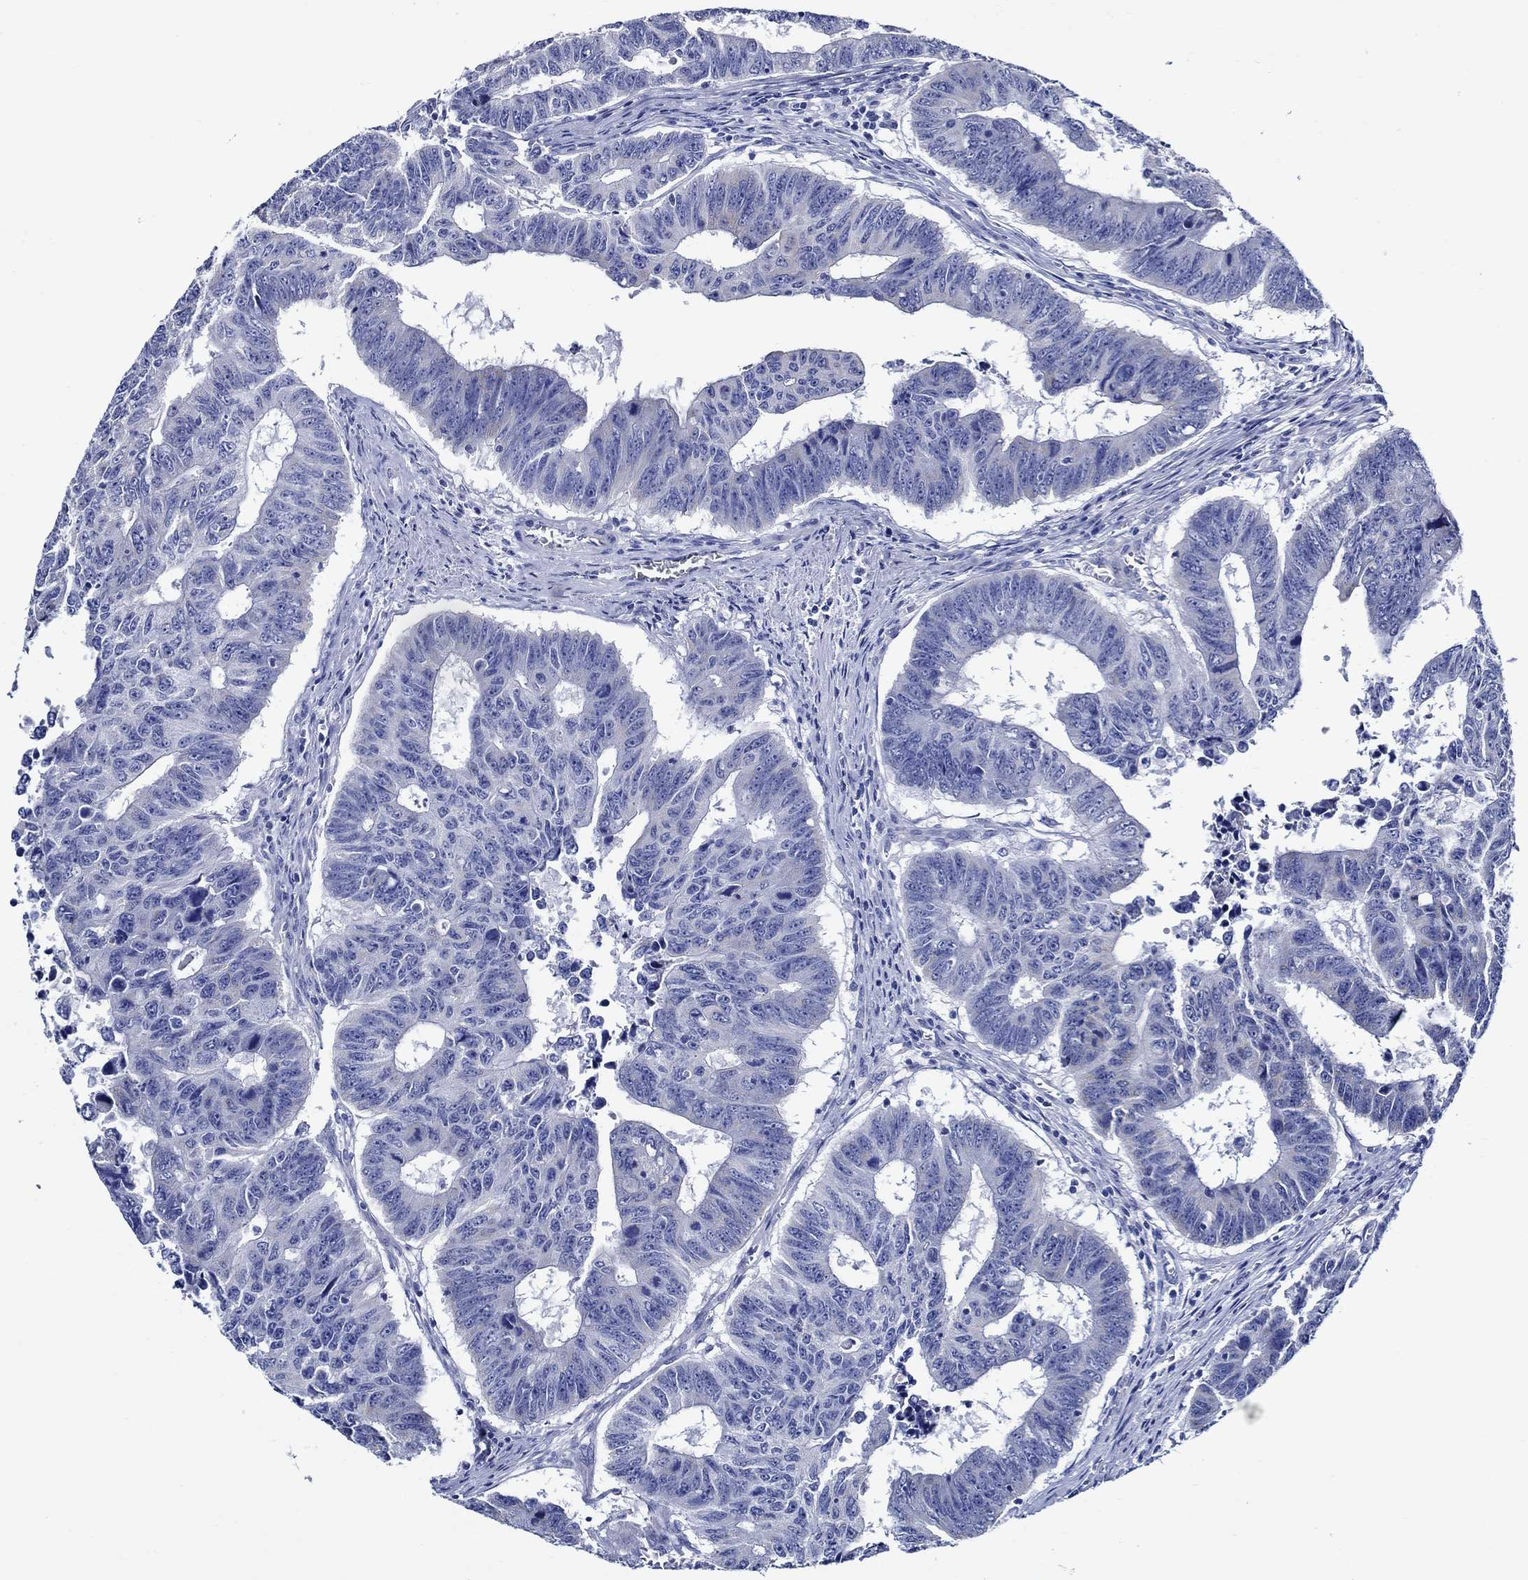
{"staining": {"intensity": "negative", "quantity": "none", "location": "none"}, "tissue": "colorectal cancer", "cell_type": "Tumor cells", "image_type": "cancer", "snomed": [{"axis": "morphology", "description": "Adenocarcinoma, NOS"}, {"axis": "topography", "description": "Appendix"}, {"axis": "topography", "description": "Colon"}, {"axis": "topography", "description": "Cecum"}, {"axis": "topography", "description": "Colon asc"}], "caption": "IHC image of neoplastic tissue: human colorectal cancer stained with DAB (3,3'-diaminobenzidine) displays no significant protein staining in tumor cells. (DAB (3,3'-diaminobenzidine) immunohistochemistry (IHC), high magnification).", "gene": "SKOR1", "patient": {"sex": "female", "age": 85}}